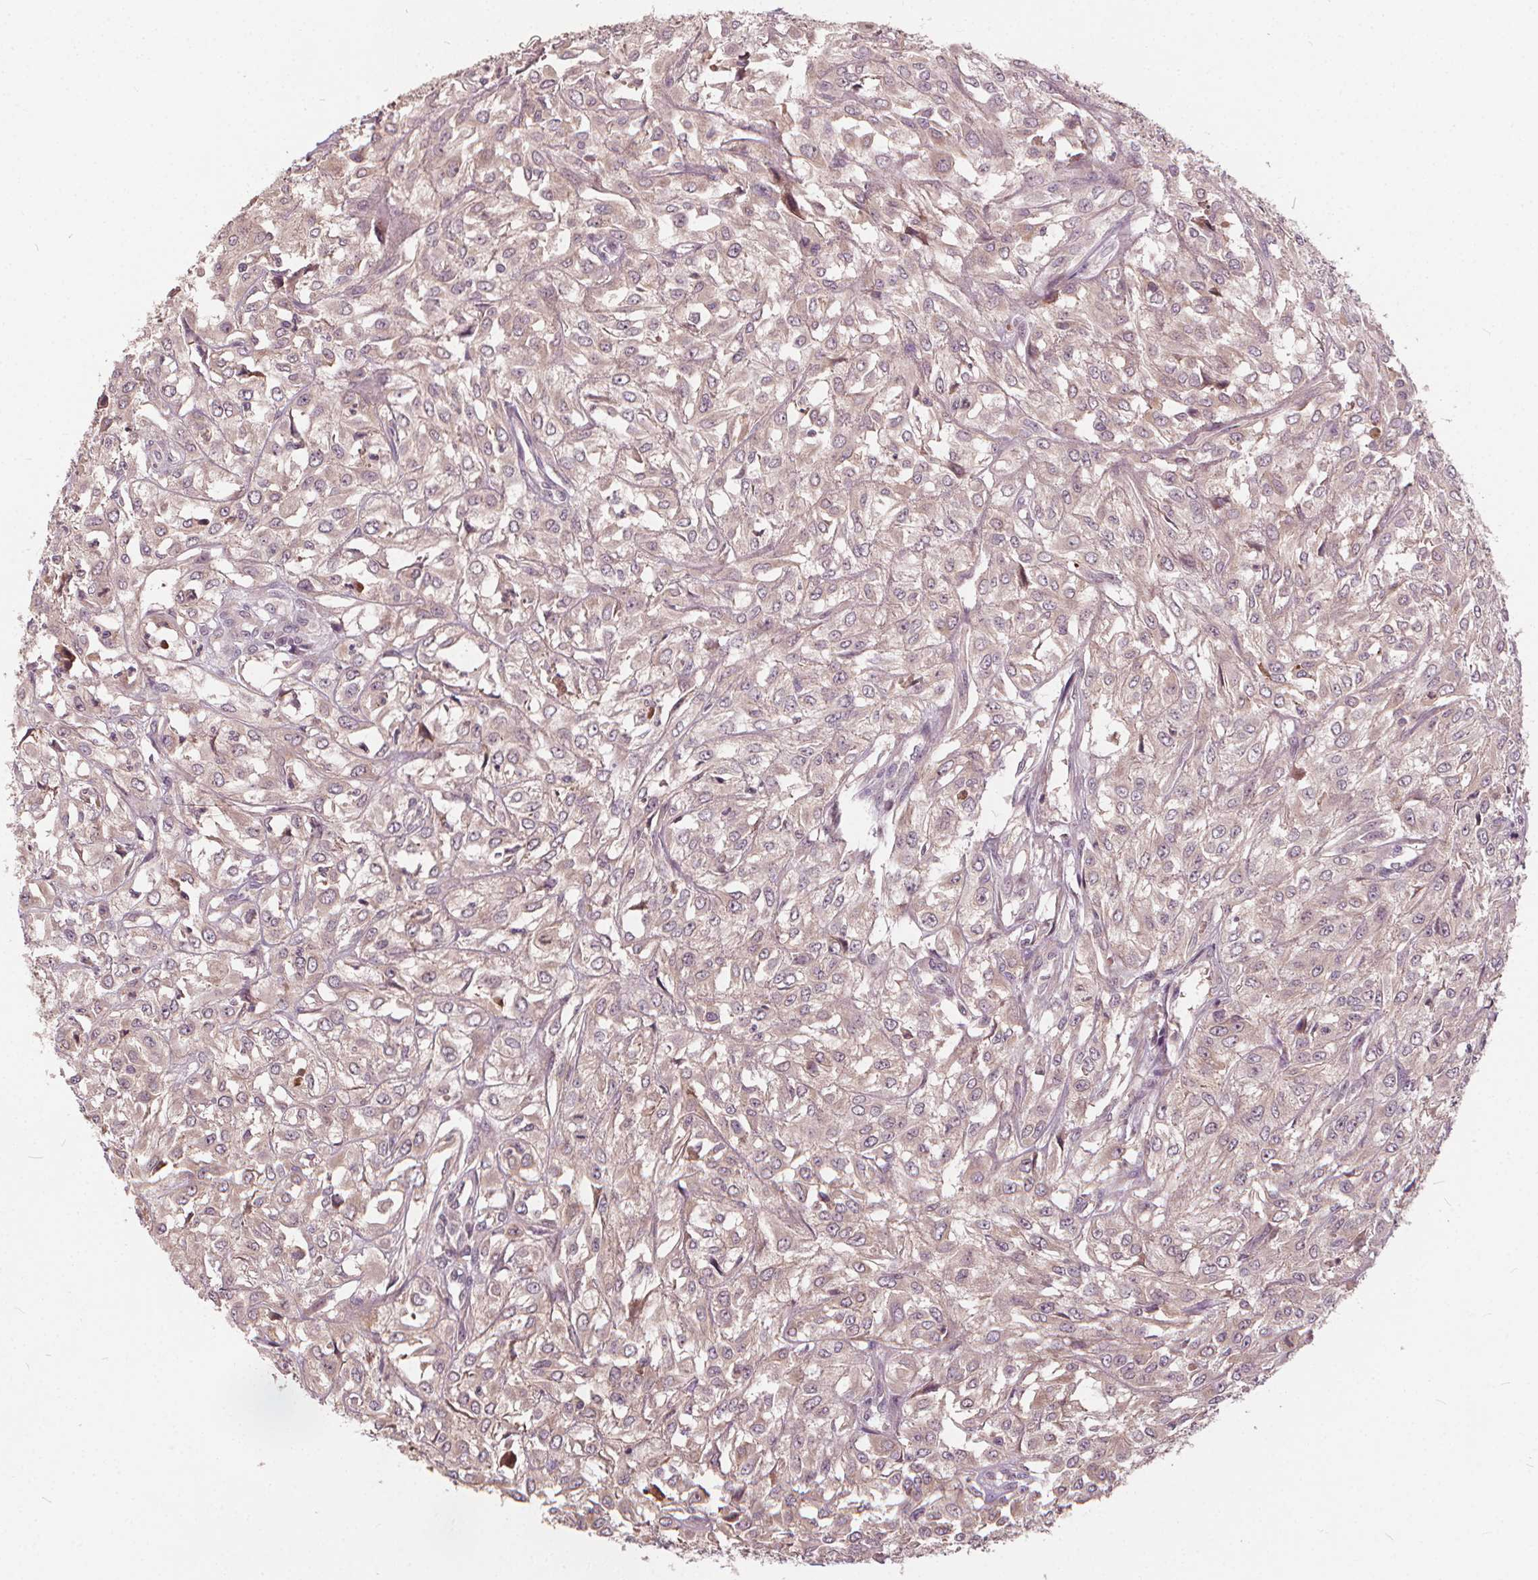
{"staining": {"intensity": "weak", "quantity": "25%-75%", "location": "cytoplasmic/membranous"}, "tissue": "urothelial cancer", "cell_type": "Tumor cells", "image_type": "cancer", "snomed": [{"axis": "morphology", "description": "Urothelial carcinoma, High grade"}, {"axis": "topography", "description": "Urinary bladder"}], "caption": "High-grade urothelial carcinoma stained for a protein demonstrates weak cytoplasmic/membranous positivity in tumor cells. The protein is shown in brown color, while the nuclei are stained blue.", "gene": "IPO13", "patient": {"sex": "male", "age": 67}}